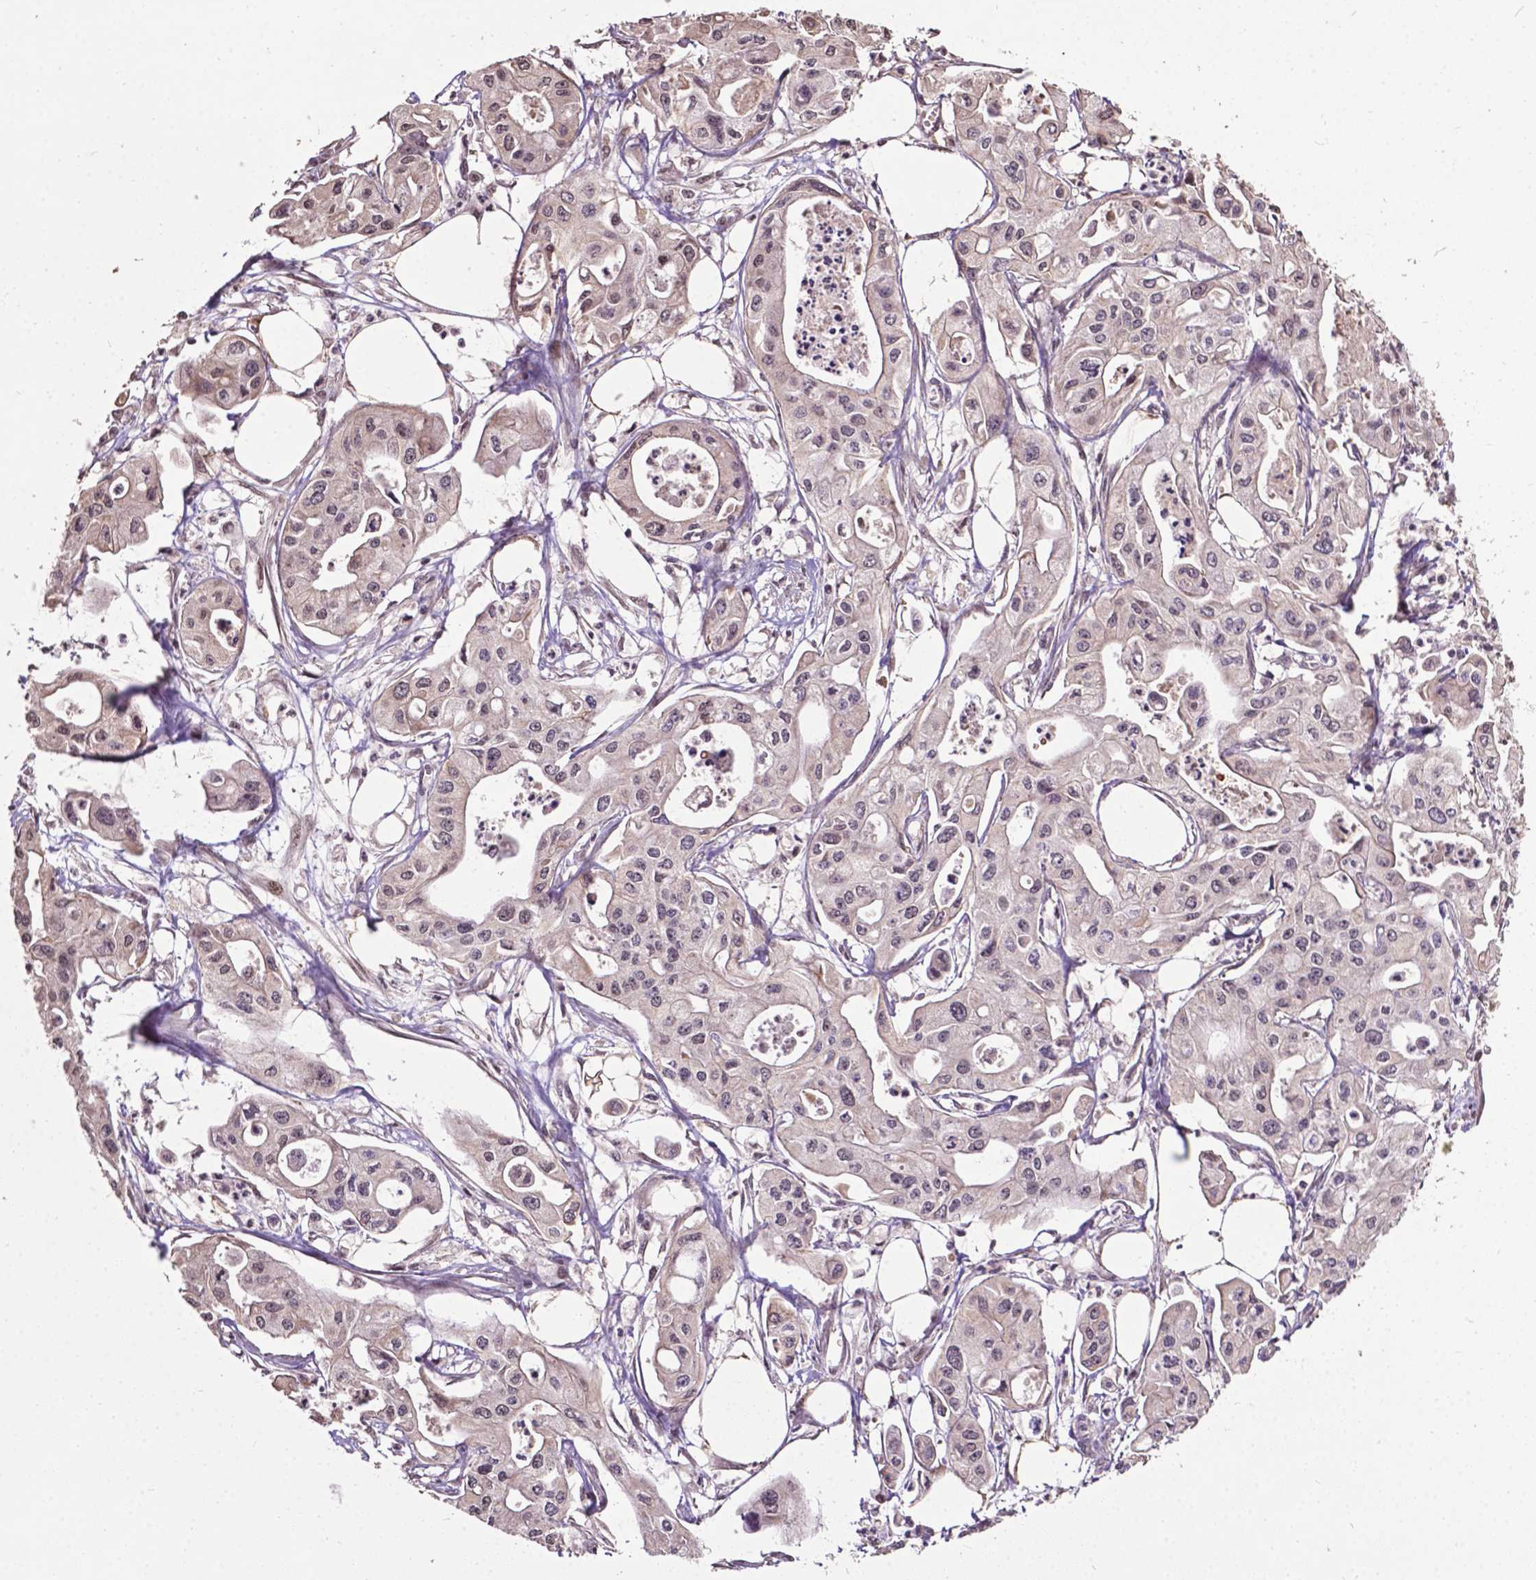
{"staining": {"intensity": "negative", "quantity": "none", "location": "none"}, "tissue": "pancreatic cancer", "cell_type": "Tumor cells", "image_type": "cancer", "snomed": [{"axis": "morphology", "description": "Adenocarcinoma, NOS"}, {"axis": "topography", "description": "Pancreas"}], "caption": "Human pancreatic adenocarcinoma stained for a protein using IHC exhibits no expression in tumor cells.", "gene": "GLRA2", "patient": {"sex": "male", "age": 70}}